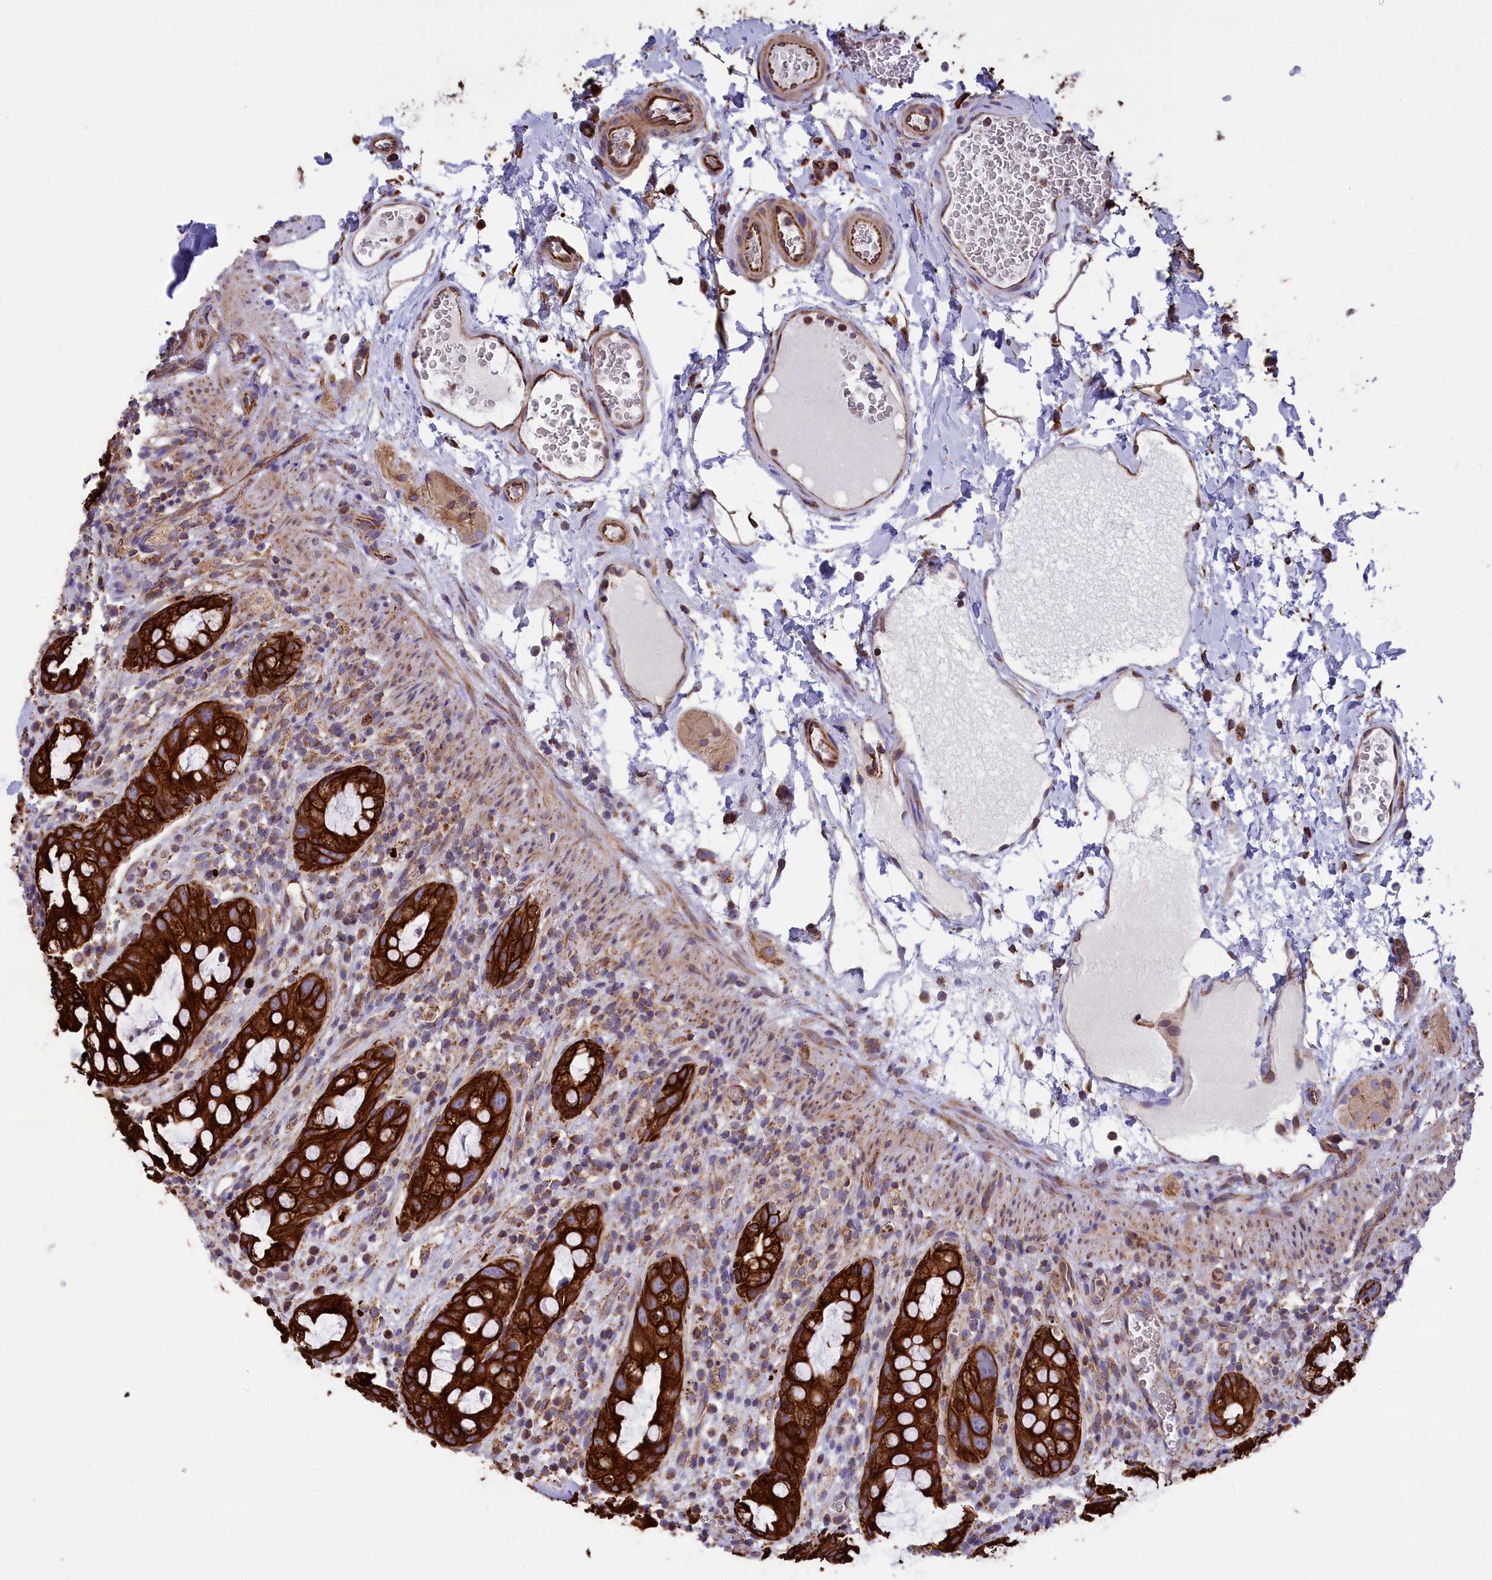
{"staining": {"intensity": "strong", "quantity": ">75%", "location": "cytoplasmic/membranous"}, "tissue": "rectum", "cell_type": "Glandular cells", "image_type": "normal", "snomed": [{"axis": "morphology", "description": "Normal tissue, NOS"}, {"axis": "topography", "description": "Rectum"}], "caption": "A photomicrograph of human rectum stained for a protein shows strong cytoplasmic/membranous brown staining in glandular cells. (Stains: DAB (3,3'-diaminobenzidine) in brown, nuclei in blue, Microscopy: brightfield microscopy at high magnification).", "gene": "GATB", "patient": {"sex": "female", "age": 57}}